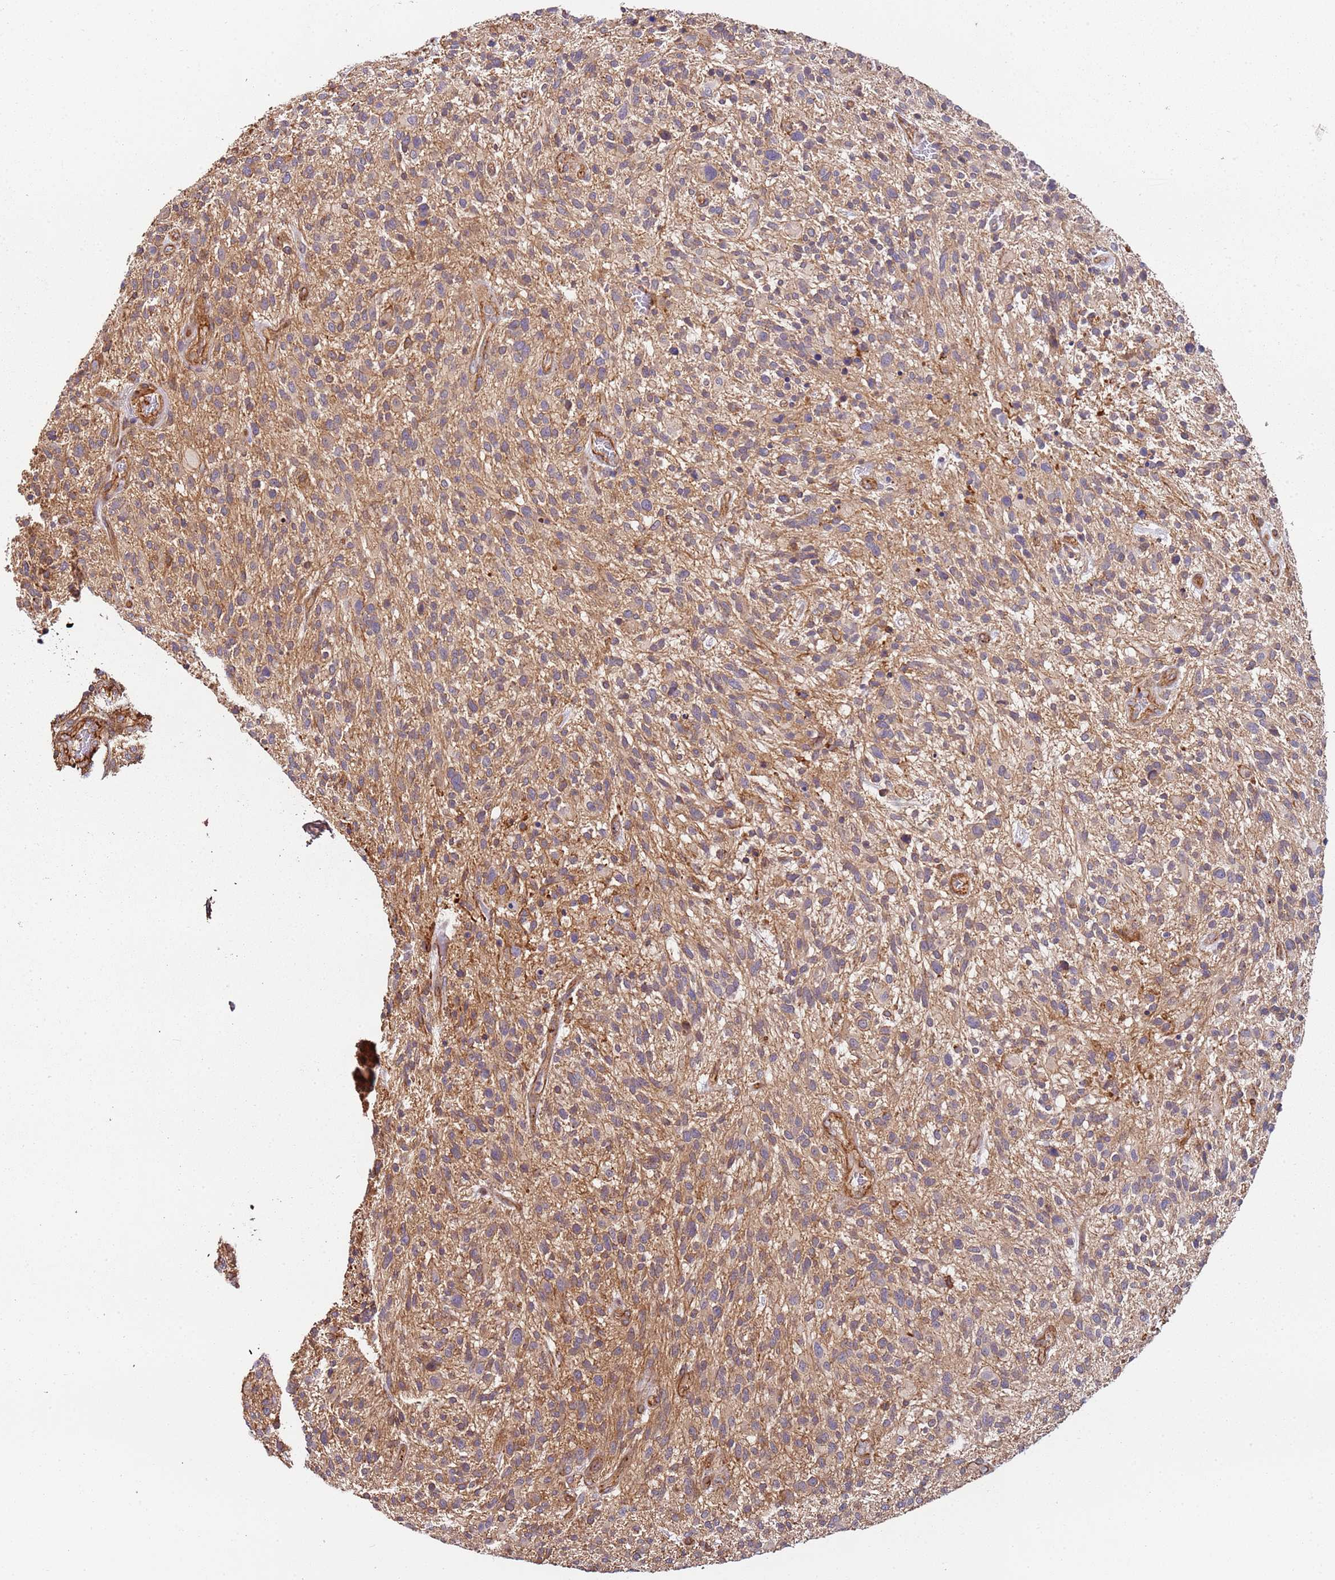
{"staining": {"intensity": "weak", "quantity": ">75%", "location": "cytoplasmic/membranous"}, "tissue": "glioma", "cell_type": "Tumor cells", "image_type": "cancer", "snomed": [{"axis": "morphology", "description": "Glioma, malignant, High grade"}, {"axis": "topography", "description": "Brain"}], "caption": "Protein analysis of glioma tissue displays weak cytoplasmic/membranous expression in approximately >75% of tumor cells. The staining was performed using DAB, with brown indicating positive protein expression. Nuclei are stained blue with hematoxylin.", "gene": "CYP2U1", "patient": {"sex": "male", "age": 47}}